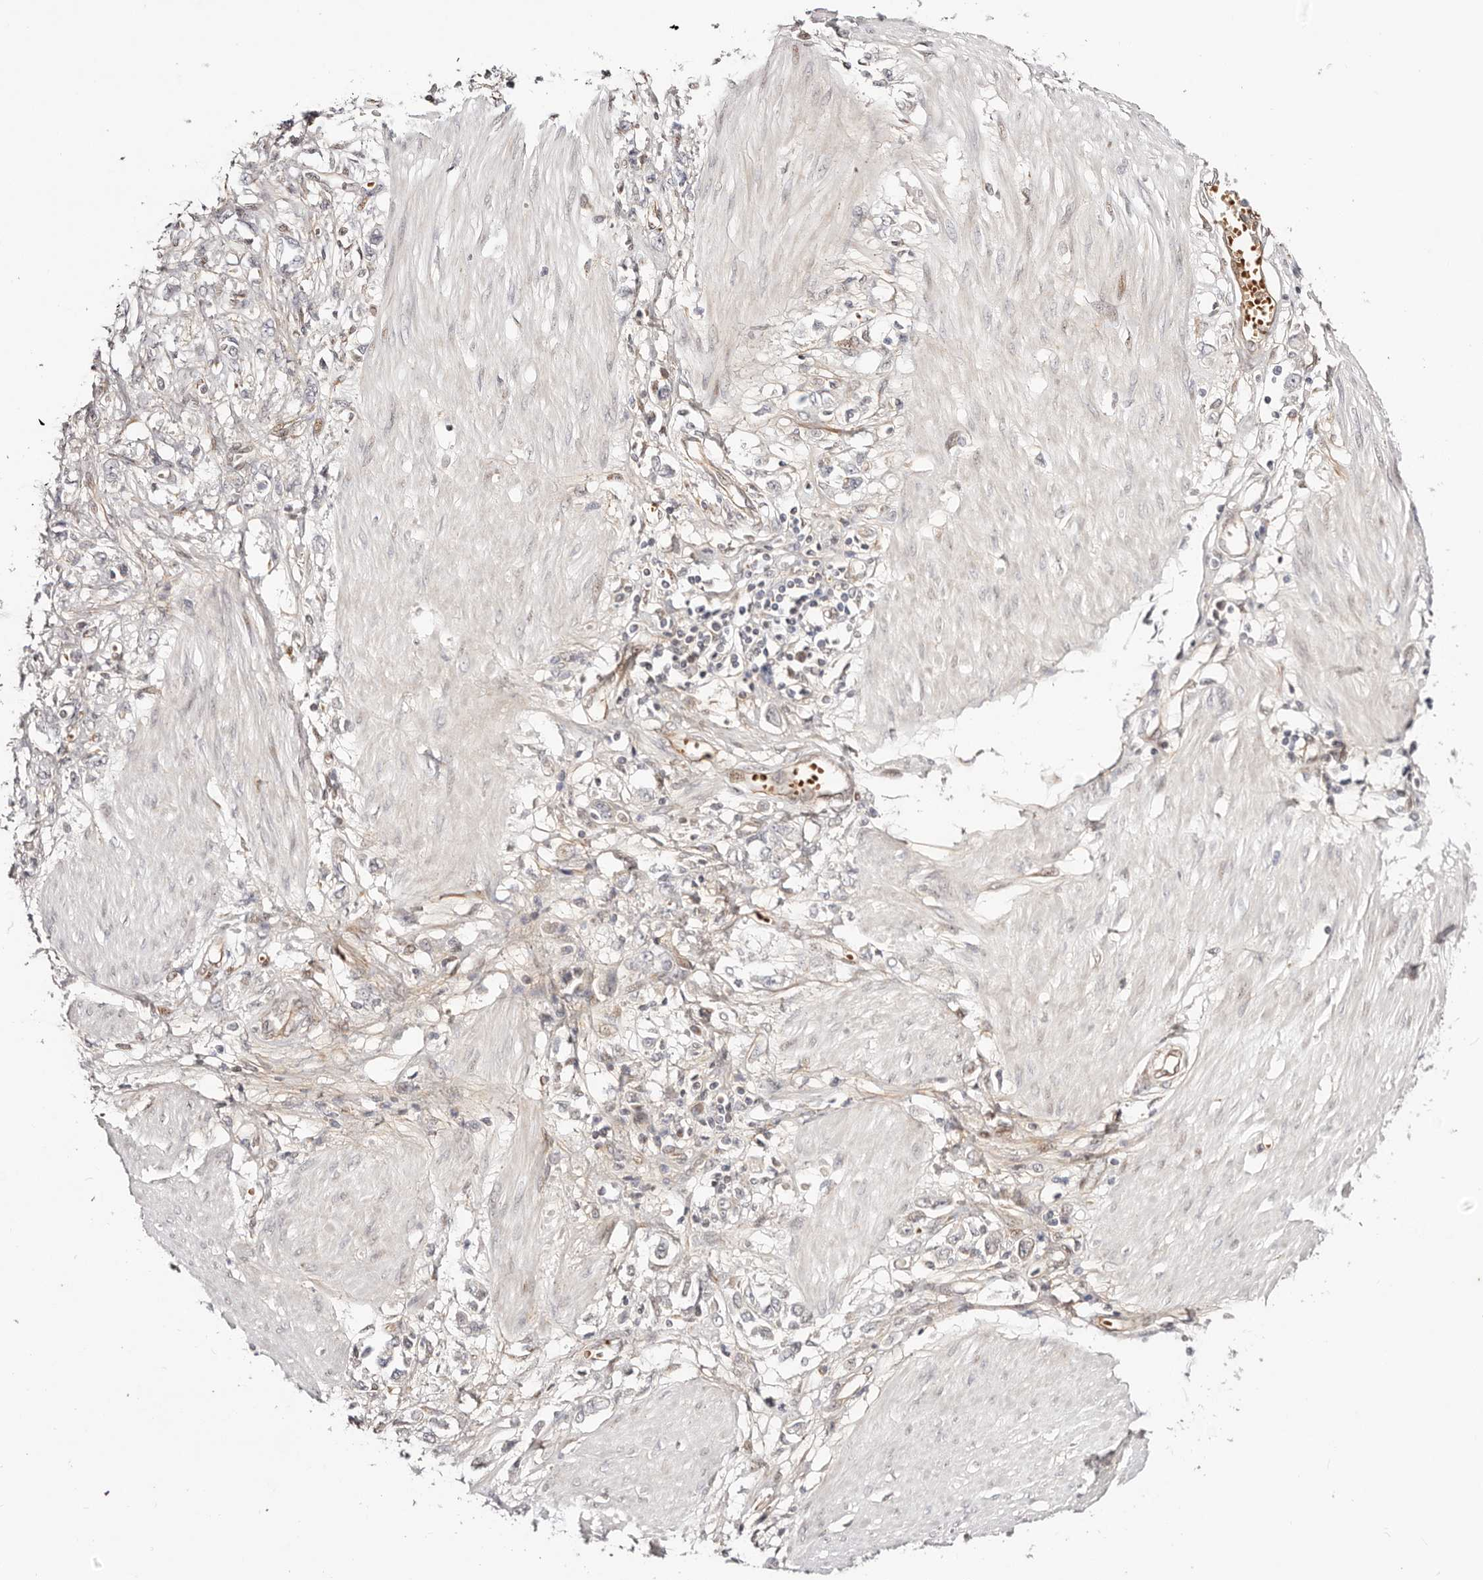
{"staining": {"intensity": "negative", "quantity": "none", "location": "none"}, "tissue": "stomach cancer", "cell_type": "Tumor cells", "image_type": "cancer", "snomed": [{"axis": "morphology", "description": "Adenocarcinoma, NOS"}, {"axis": "topography", "description": "Stomach"}], "caption": "Human stomach cancer stained for a protein using immunohistochemistry (IHC) displays no staining in tumor cells.", "gene": "WRN", "patient": {"sex": "female", "age": 76}}